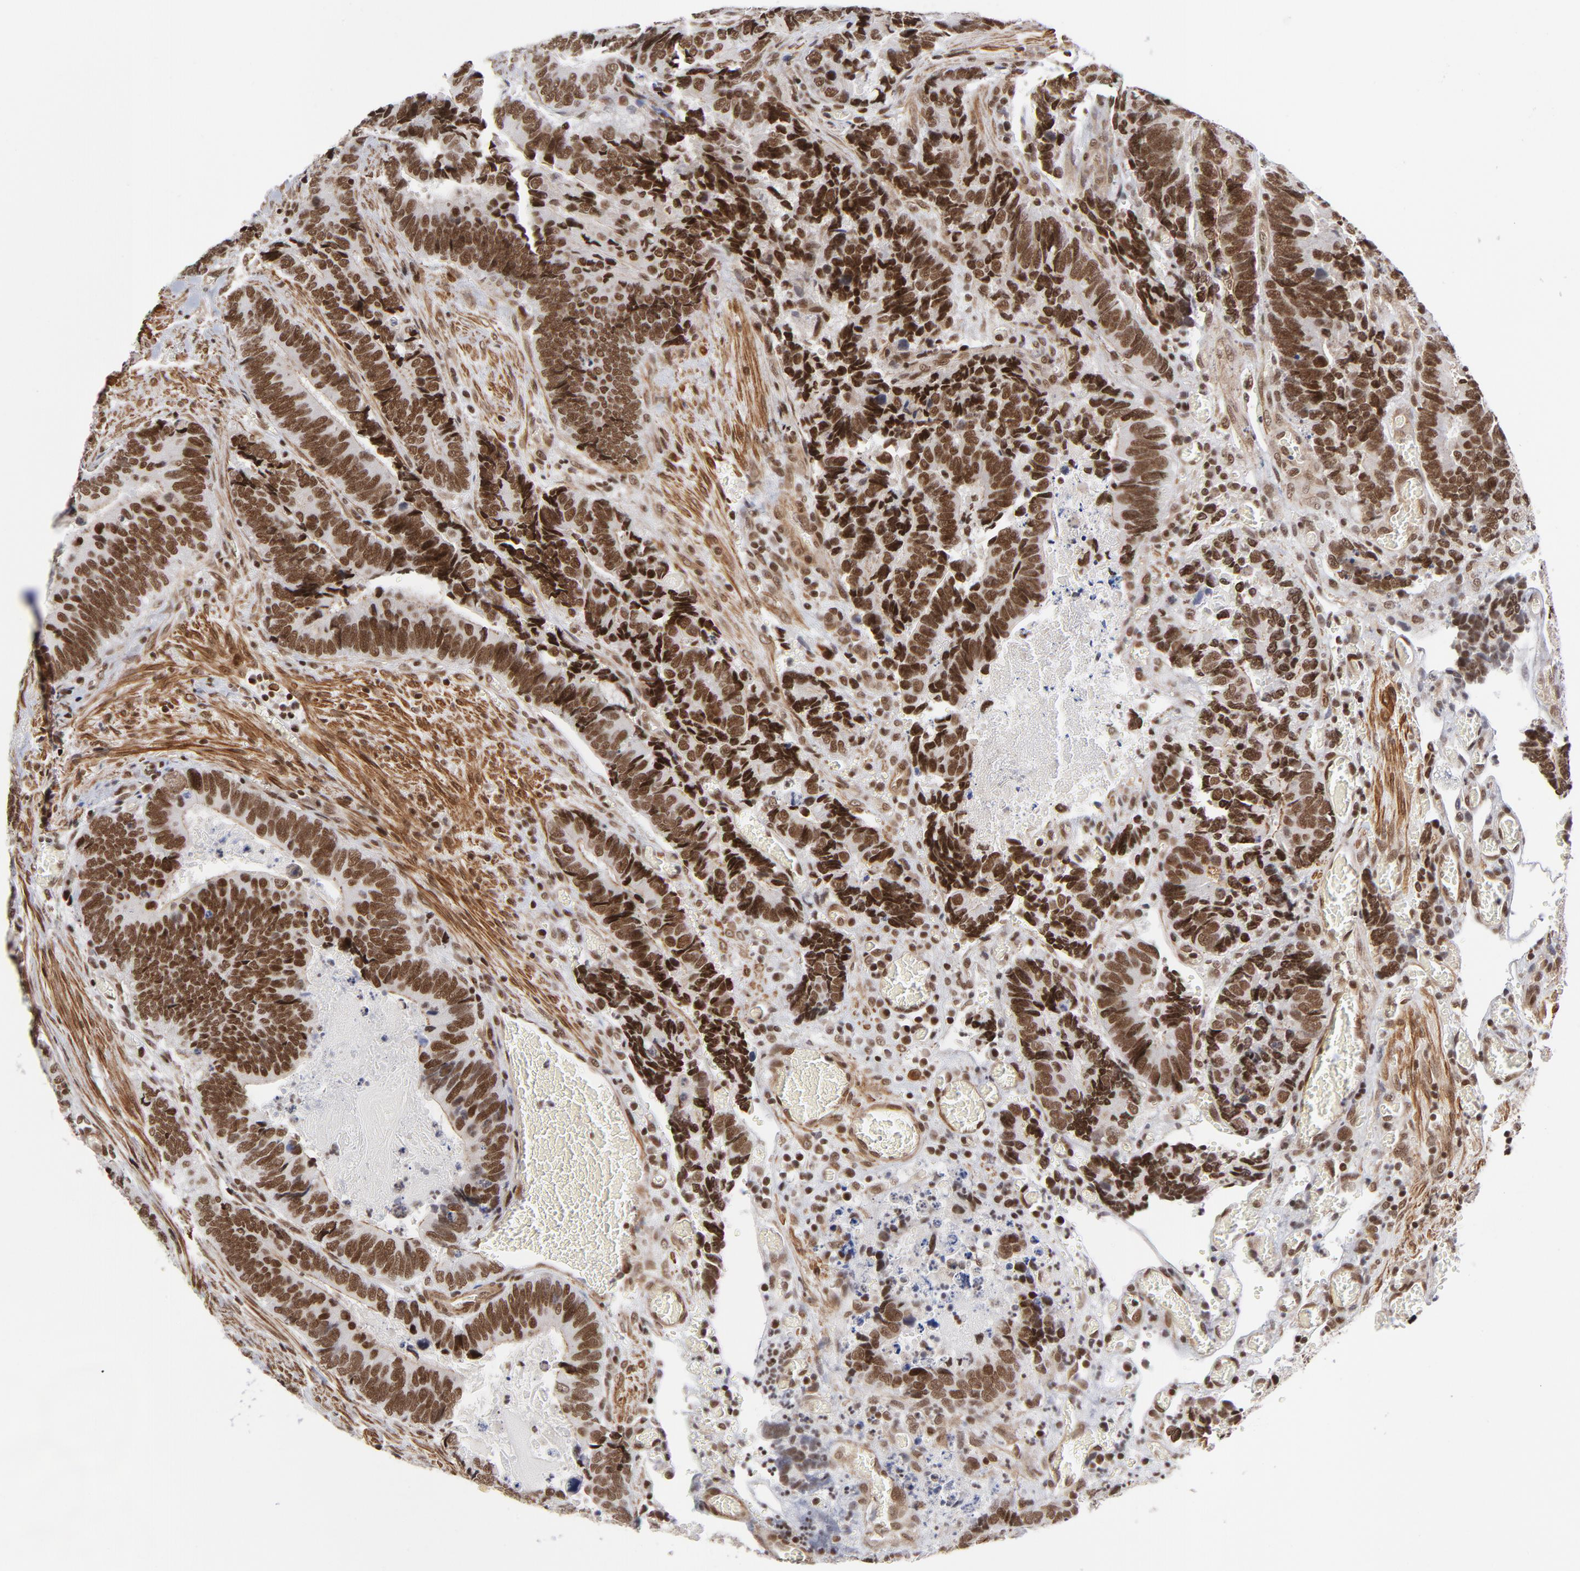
{"staining": {"intensity": "strong", "quantity": ">75%", "location": "nuclear"}, "tissue": "colorectal cancer", "cell_type": "Tumor cells", "image_type": "cancer", "snomed": [{"axis": "morphology", "description": "Adenocarcinoma, NOS"}, {"axis": "topography", "description": "Colon"}], "caption": "DAB (3,3'-diaminobenzidine) immunohistochemical staining of human colorectal cancer demonstrates strong nuclear protein expression in approximately >75% of tumor cells.", "gene": "CTCF", "patient": {"sex": "male", "age": 72}}